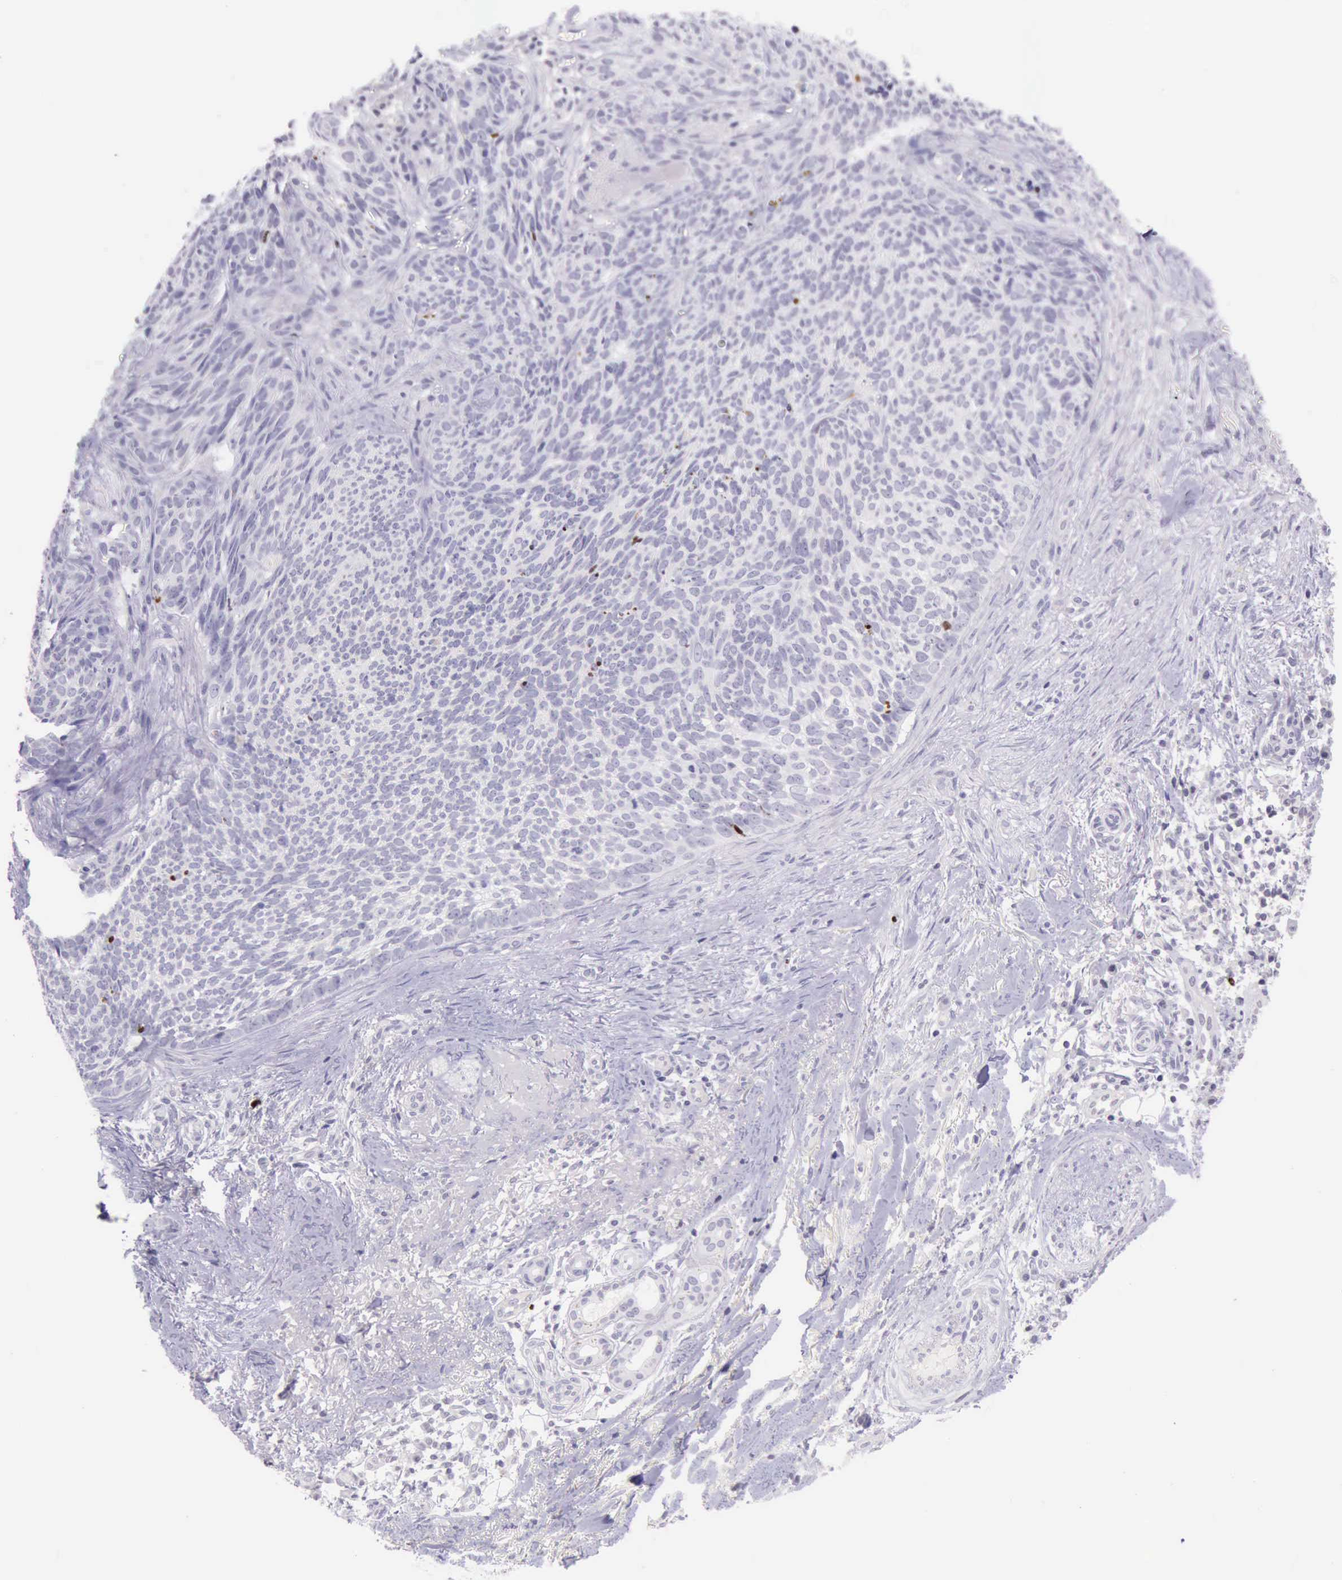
{"staining": {"intensity": "strong", "quantity": "<25%", "location": "nuclear"}, "tissue": "skin cancer", "cell_type": "Tumor cells", "image_type": "cancer", "snomed": [{"axis": "morphology", "description": "Basal cell carcinoma"}, {"axis": "topography", "description": "Skin"}], "caption": "Brown immunohistochemical staining in human skin basal cell carcinoma shows strong nuclear expression in about <25% of tumor cells.", "gene": "PARP1", "patient": {"sex": "female", "age": 81}}